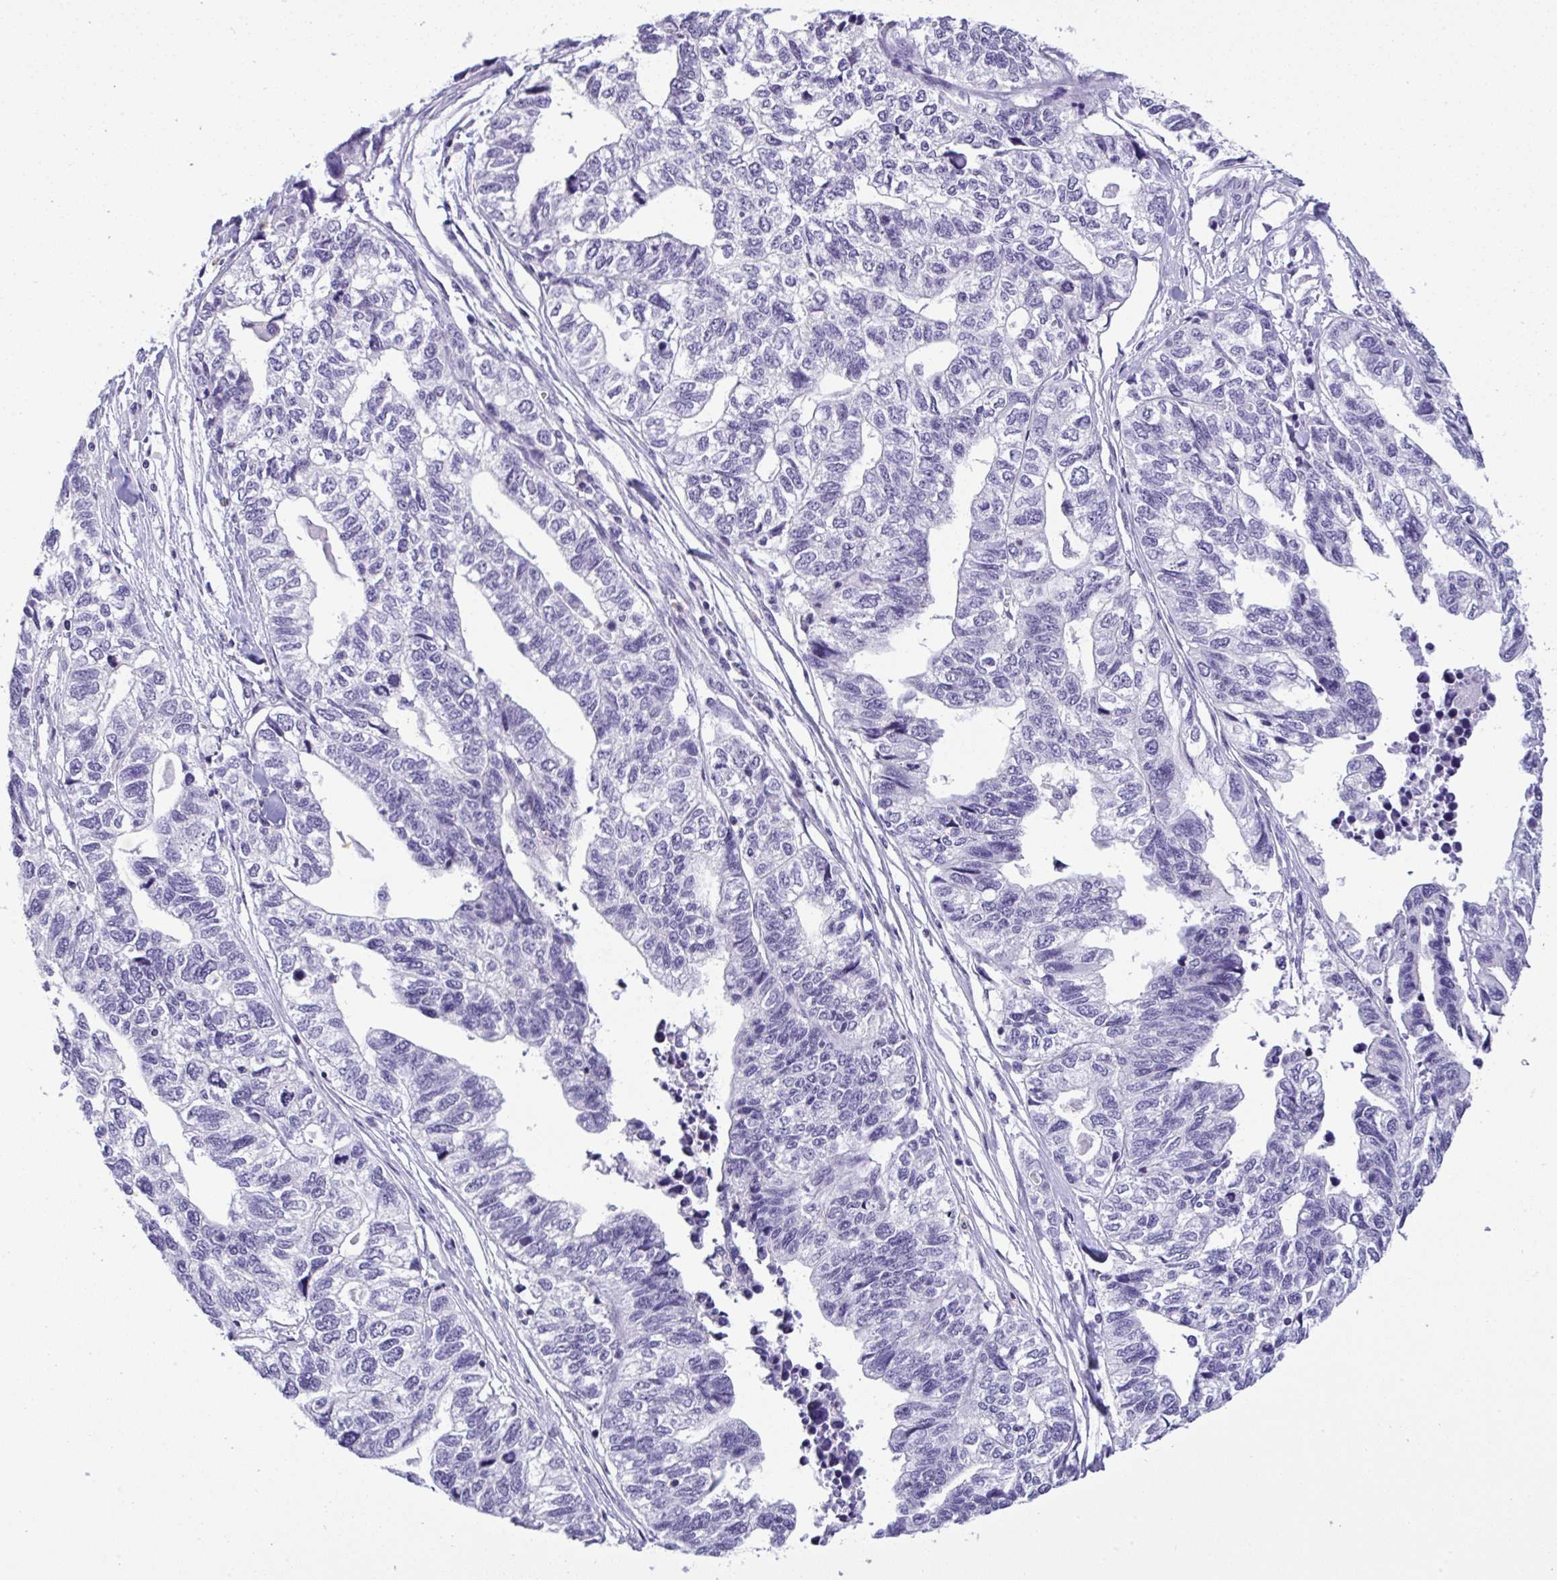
{"staining": {"intensity": "negative", "quantity": "none", "location": "none"}, "tissue": "stomach cancer", "cell_type": "Tumor cells", "image_type": "cancer", "snomed": [{"axis": "morphology", "description": "Adenocarcinoma, NOS"}, {"axis": "topography", "description": "Stomach, upper"}], "caption": "This is an IHC micrograph of human stomach cancer (adenocarcinoma). There is no expression in tumor cells.", "gene": "YBX2", "patient": {"sex": "female", "age": 67}}